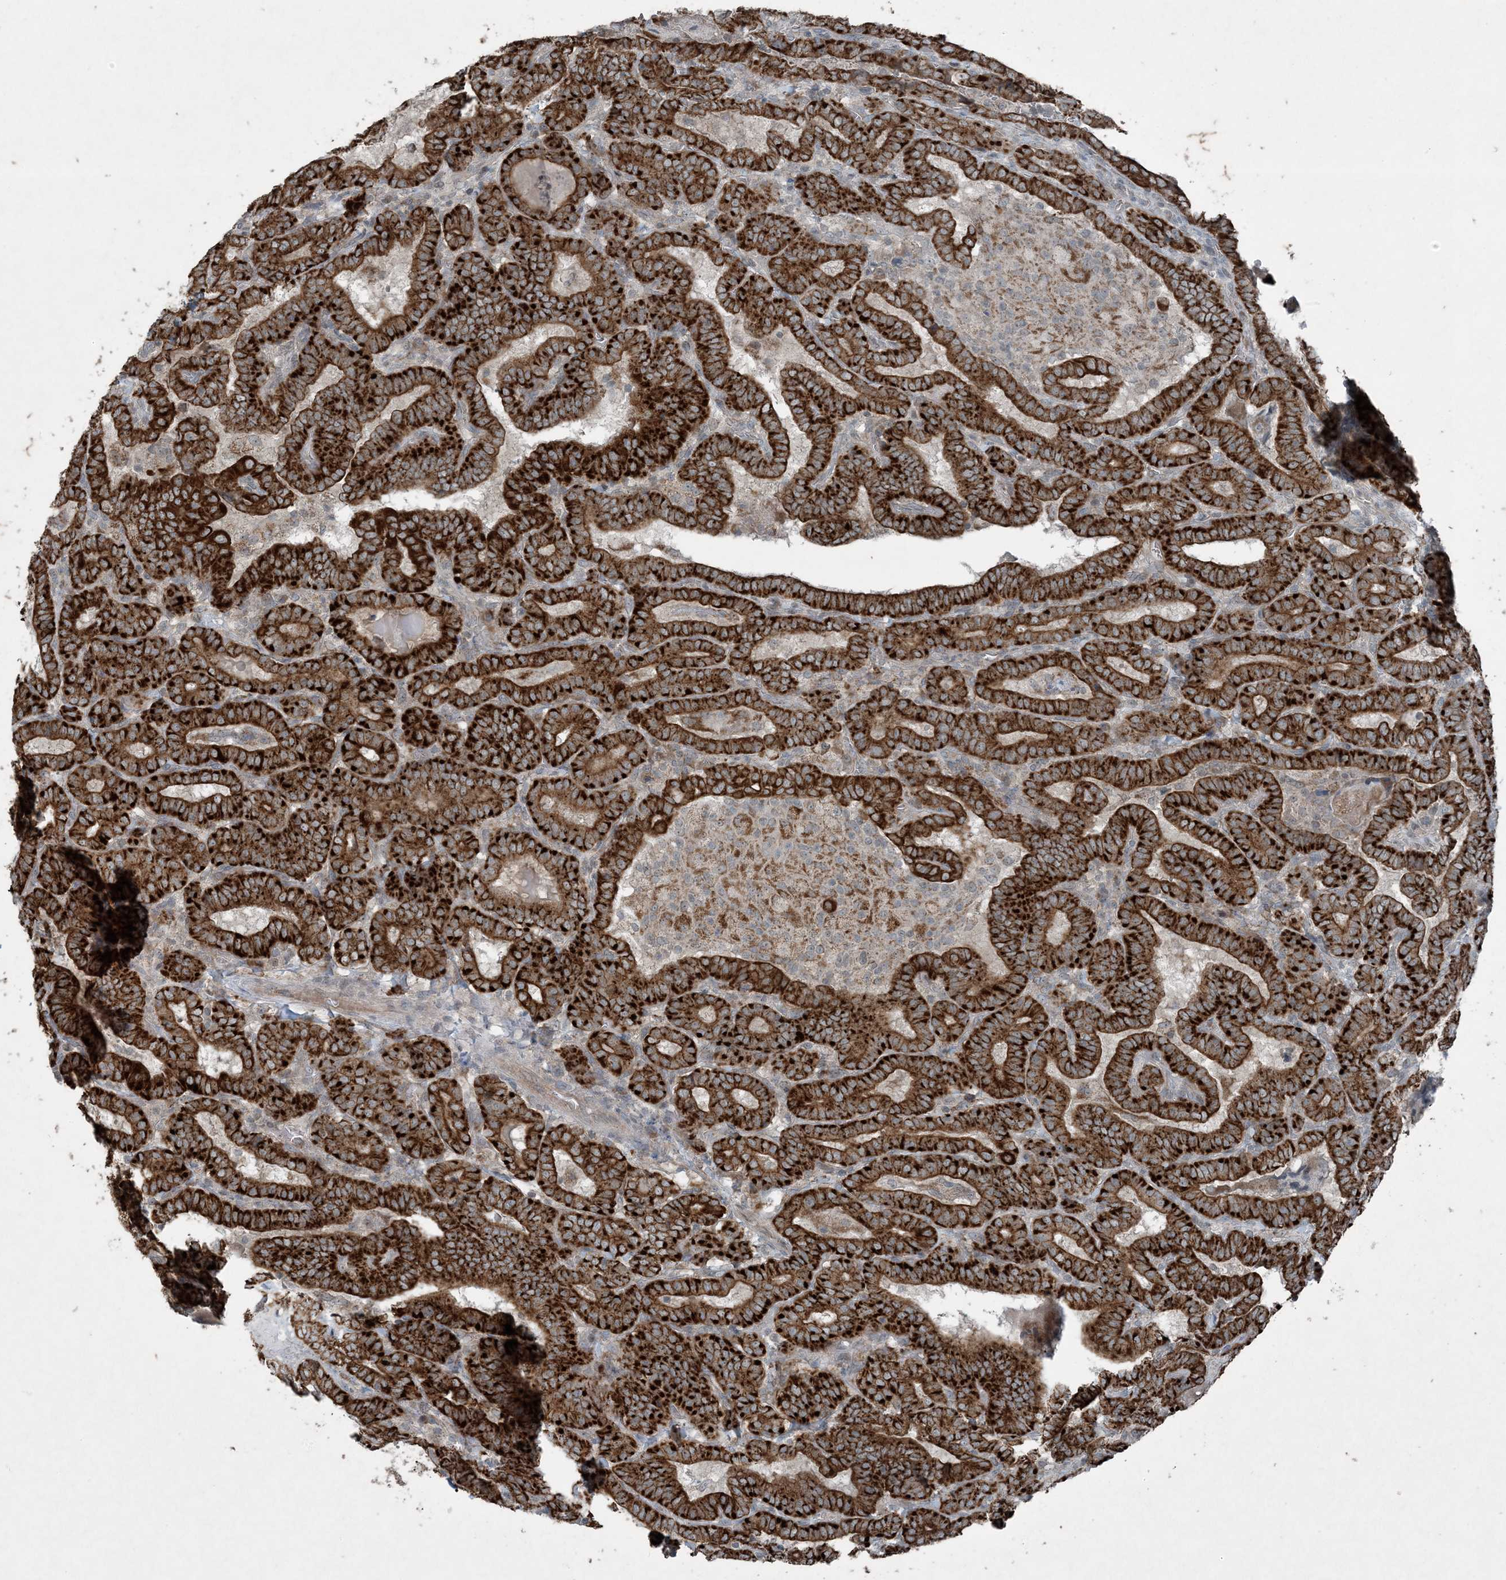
{"staining": {"intensity": "strong", "quantity": ">75%", "location": "cytoplasmic/membranous"}, "tissue": "thyroid cancer", "cell_type": "Tumor cells", "image_type": "cancer", "snomed": [{"axis": "morphology", "description": "Papillary adenocarcinoma, NOS"}, {"axis": "topography", "description": "Thyroid gland"}], "caption": "Thyroid cancer (papillary adenocarcinoma) was stained to show a protein in brown. There is high levels of strong cytoplasmic/membranous positivity in approximately >75% of tumor cells.", "gene": "PC", "patient": {"sex": "female", "age": 72}}